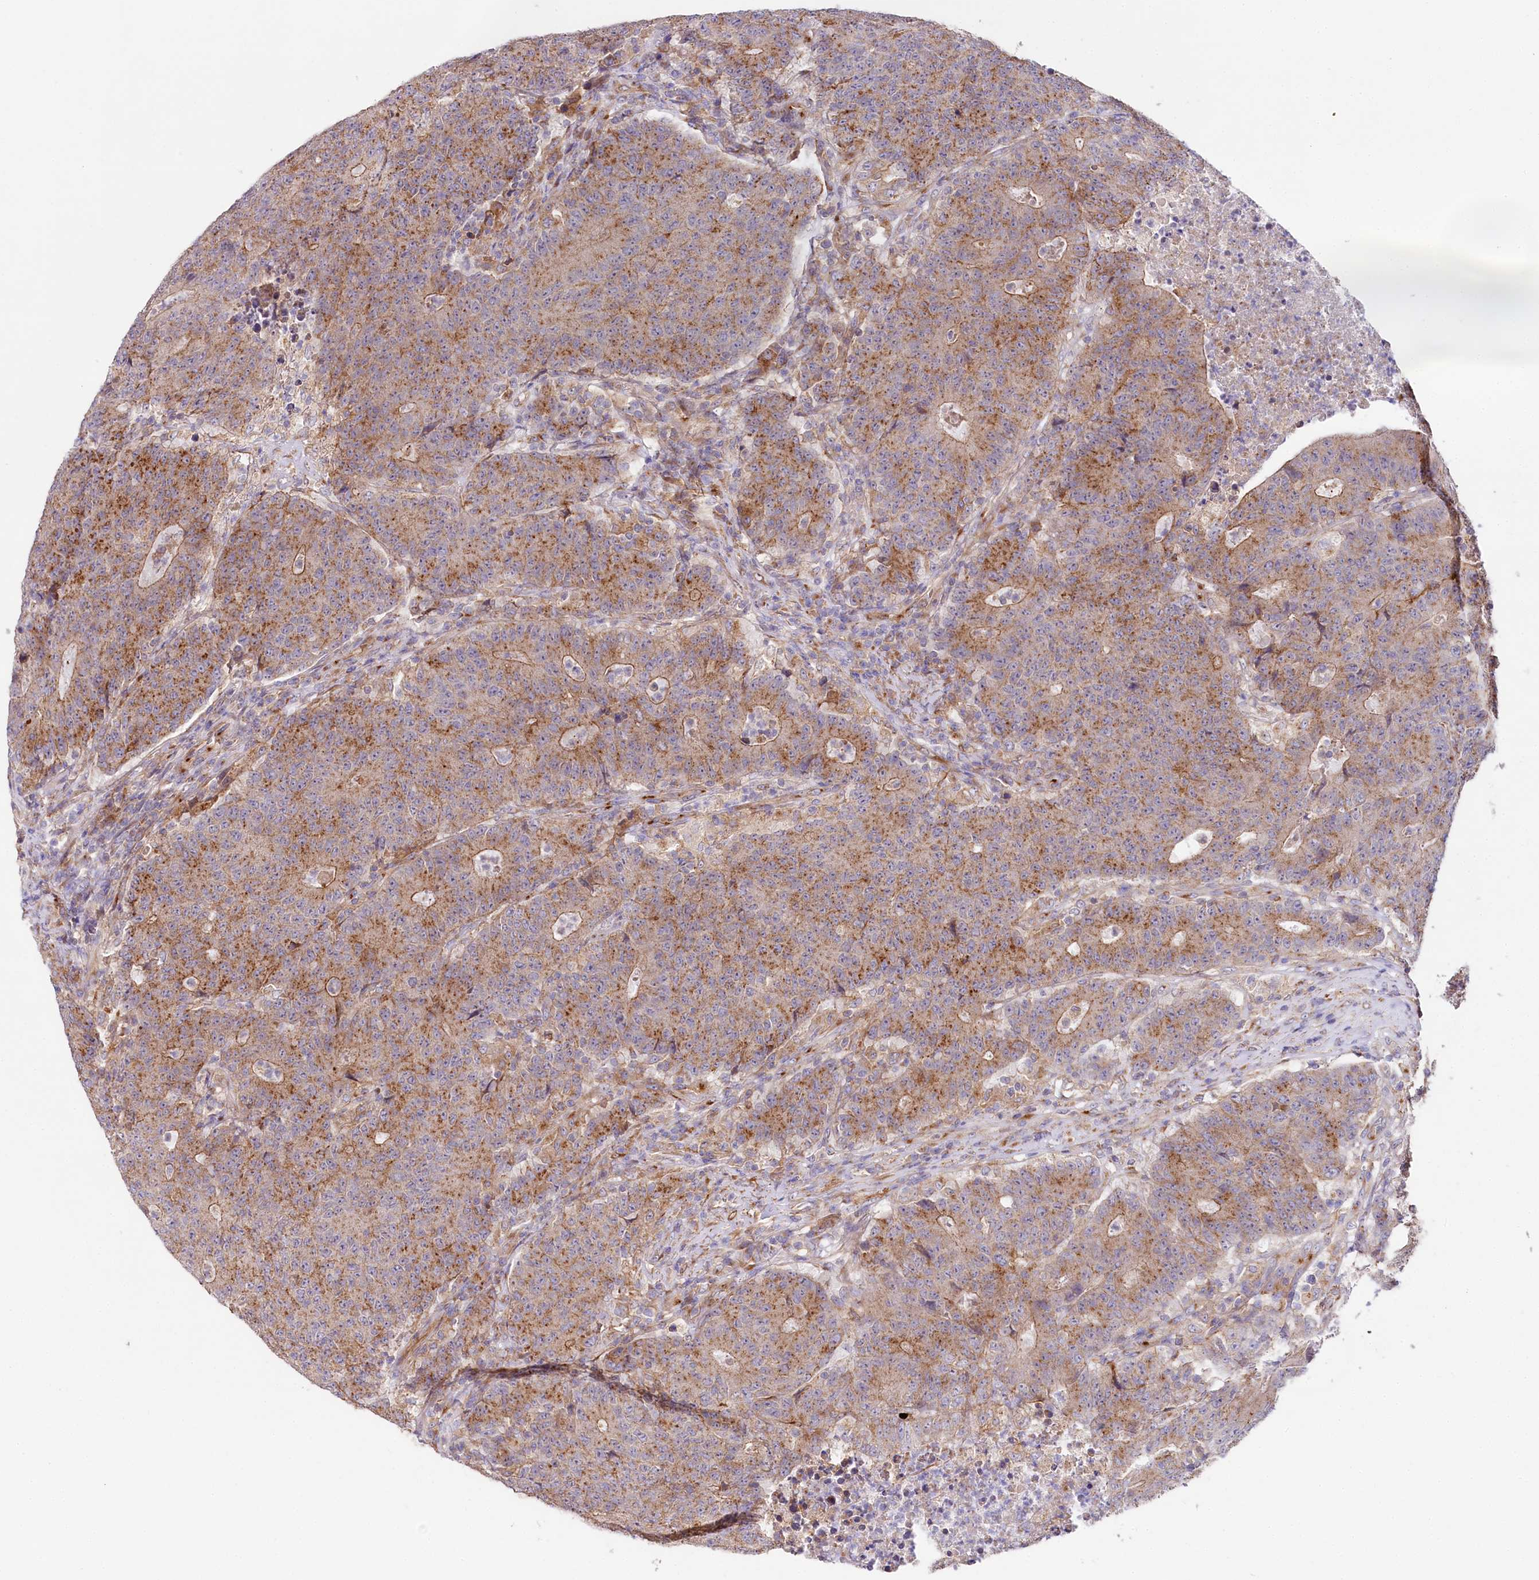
{"staining": {"intensity": "moderate", "quantity": ">75%", "location": "cytoplasmic/membranous"}, "tissue": "colorectal cancer", "cell_type": "Tumor cells", "image_type": "cancer", "snomed": [{"axis": "morphology", "description": "Adenocarcinoma, NOS"}, {"axis": "topography", "description": "Colon"}], "caption": "Protein staining exhibits moderate cytoplasmic/membranous positivity in approximately >75% of tumor cells in colorectal cancer.", "gene": "STX6", "patient": {"sex": "female", "age": 75}}